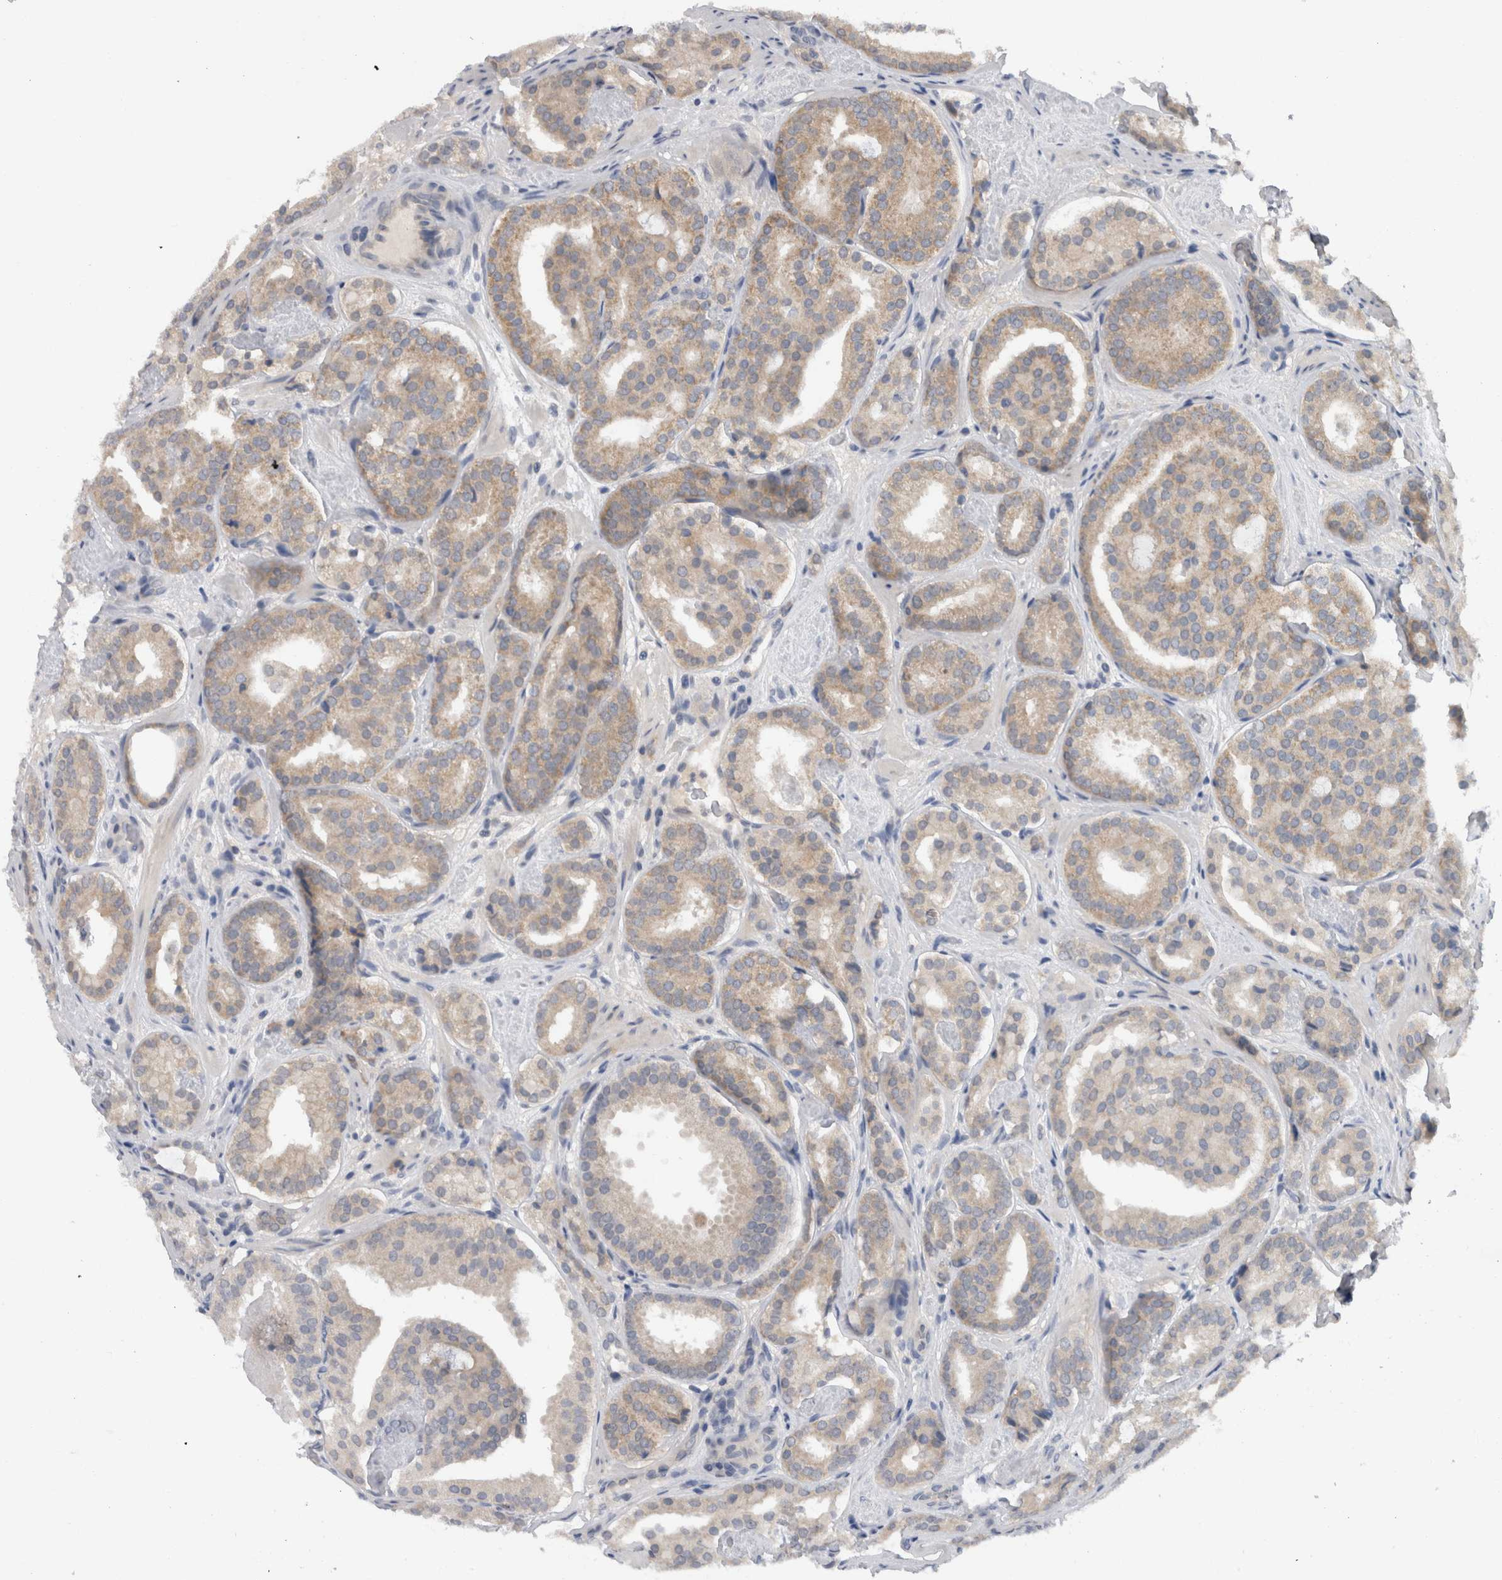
{"staining": {"intensity": "weak", "quantity": "25%-75%", "location": "cytoplasmic/membranous"}, "tissue": "prostate cancer", "cell_type": "Tumor cells", "image_type": "cancer", "snomed": [{"axis": "morphology", "description": "Adenocarcinoma, Low grade"}, {"axis": "topography", "description": "Prostate"}], "caption": "A brown stain labels weak cytoplasmic/membranous staining of a protein in human prostate low-grade adenocarcinoma tumor cells. (DAB IHC with brightfield microscopy, high magnification).", "gene": "PDCD2", "patient": {"sex": "male", "age": 69}}